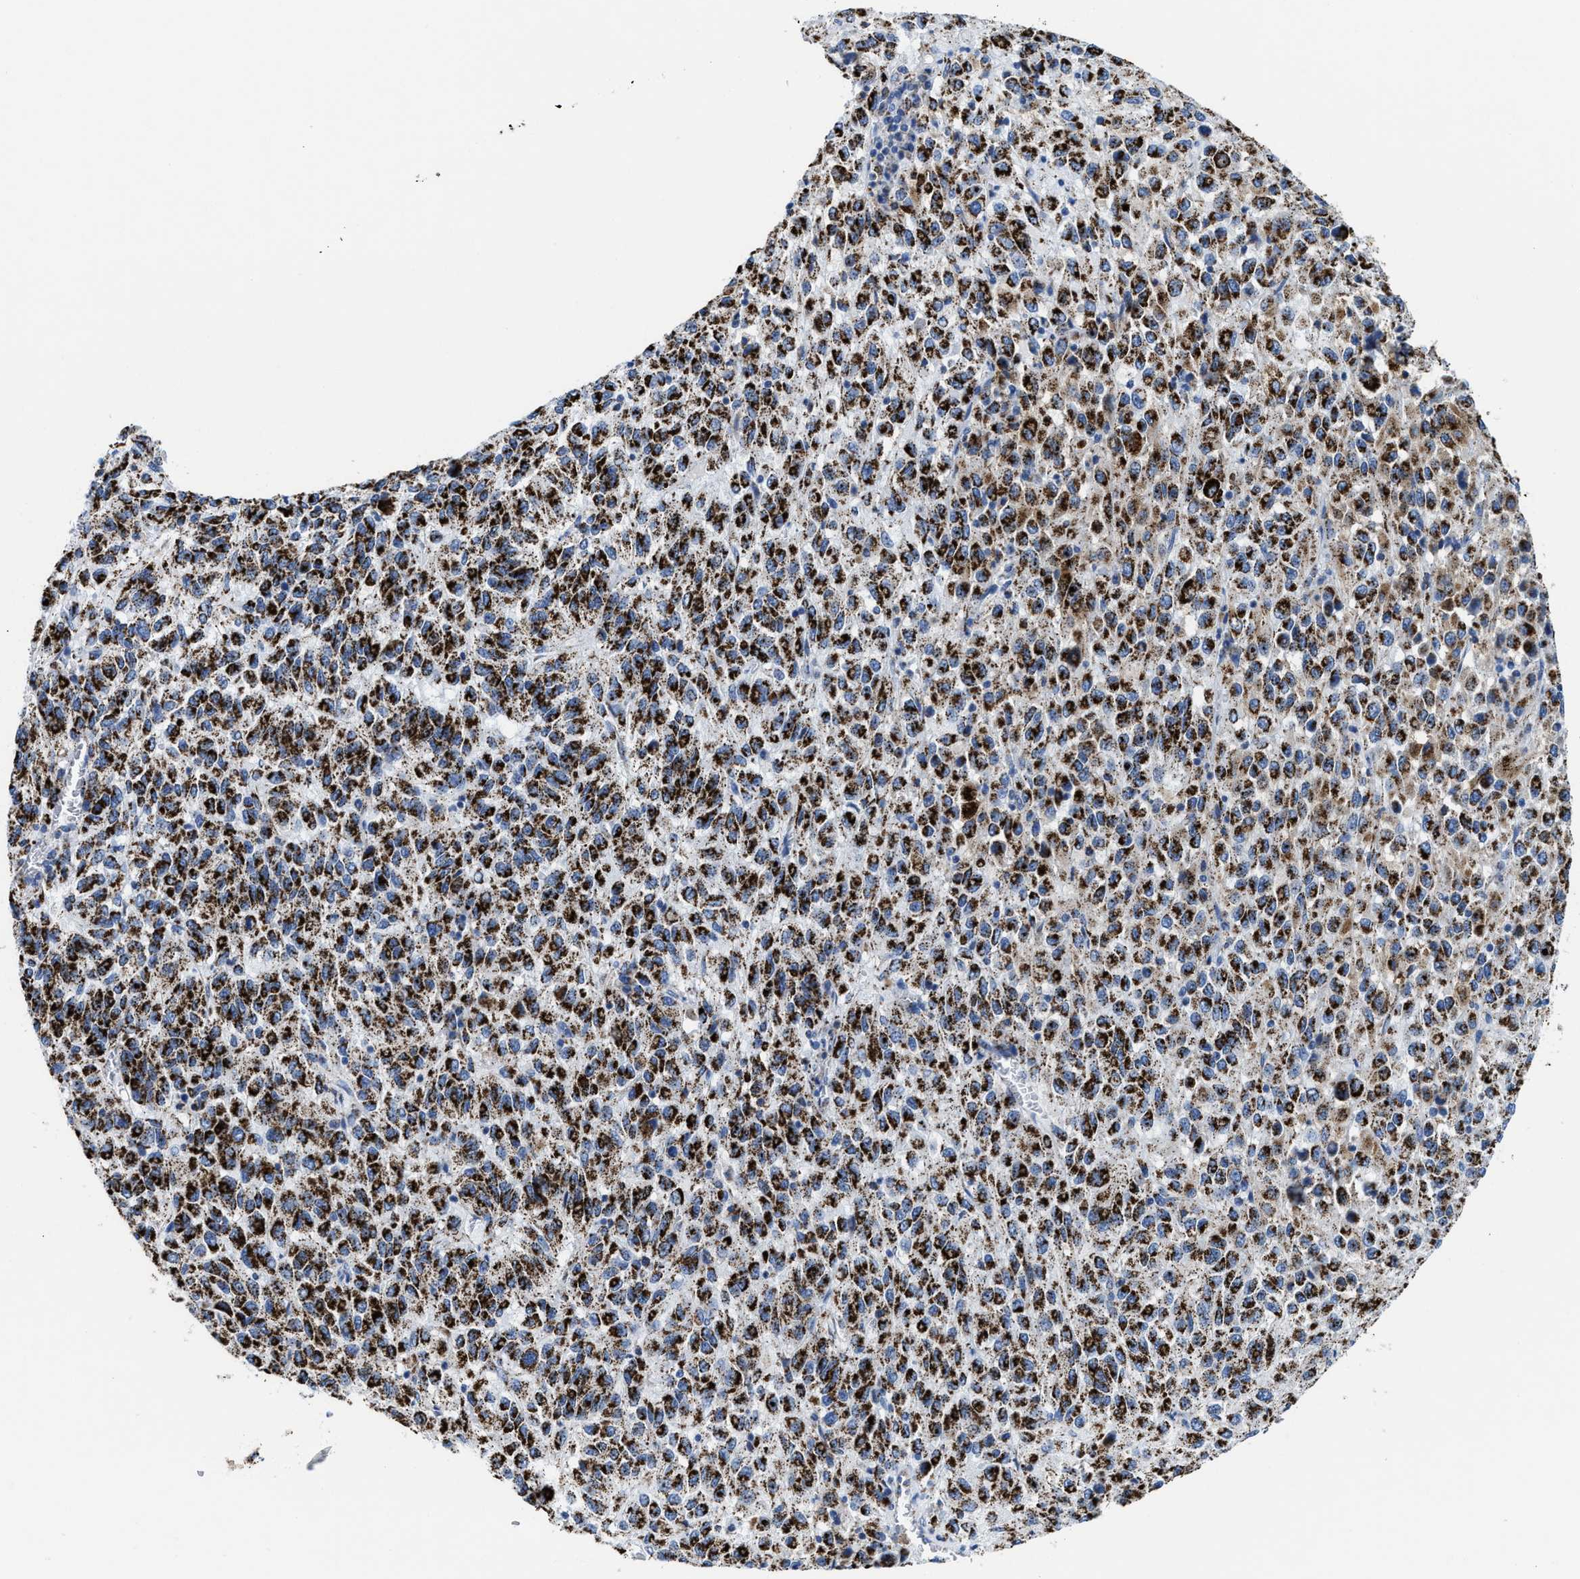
{"staining": {"intensity": "strong", "quantity": ">75%", "location": "cytoplasmic/membranous"}, "tissue": "melanoma", "cell_type": "Tumor cells", "image_type": "cancer", "snomed": [{"axis": "morphology", "description": "Malignant melanoma, Metastatic site"}, {"axis": "topography", "description": "Lung"}], "caption": "High-magnification brightfield microscopy of melanoma stained with DAB (3,3'-diaminobenzidine) (brown) and counterstained with hematoxylin (blue). tumor cells exhibit strong cytoplasmic/membranous positivity is seen in approximately>75% of cells. (DAB = brown stain, brightfield microscopy at high magnification).", "gene": "ALDH1B1", "patient": {"sex": "male", "age": 64}}